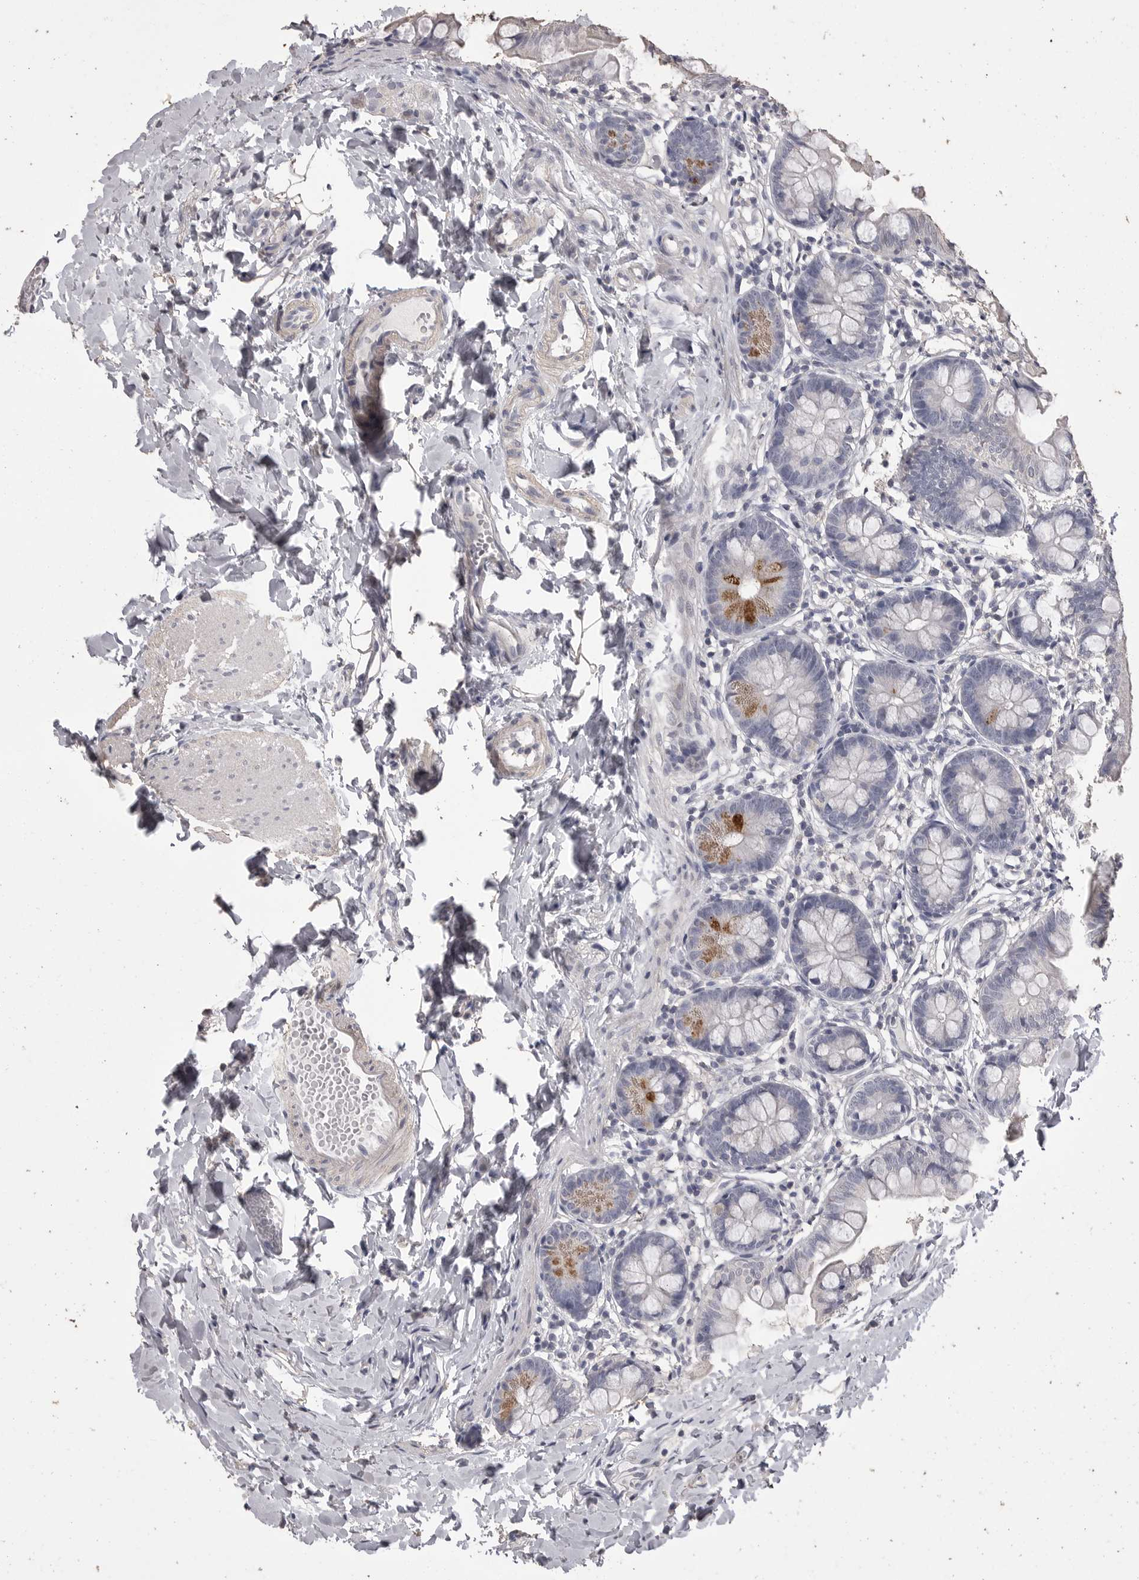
{"staining": {"intensity": "moderate", "quantity": "<25%", "location": "cytoplasmic/membranous"}, "tissue": "small intestine", "cell_type": "Glandular cells", "image_type": "normal", "snomed": [{"axis": "morphology", "description": "Normal tissue, NOS"}, {"axis": "topography", "description": "Small intestine"}], "caption": "Immunohistochemistry (IHC) micrograph of unremarkable small intestine: small intestine stained using immunohistochemistry (IHC) shows low levels of moderate protein expression localized specifically in the cytoplasmic/membranous of glandular cells, appearing as a cytoplasmic/membranous brown color.", "gene": "MMP7", "patient": {"sex": "male", "age": 7}}